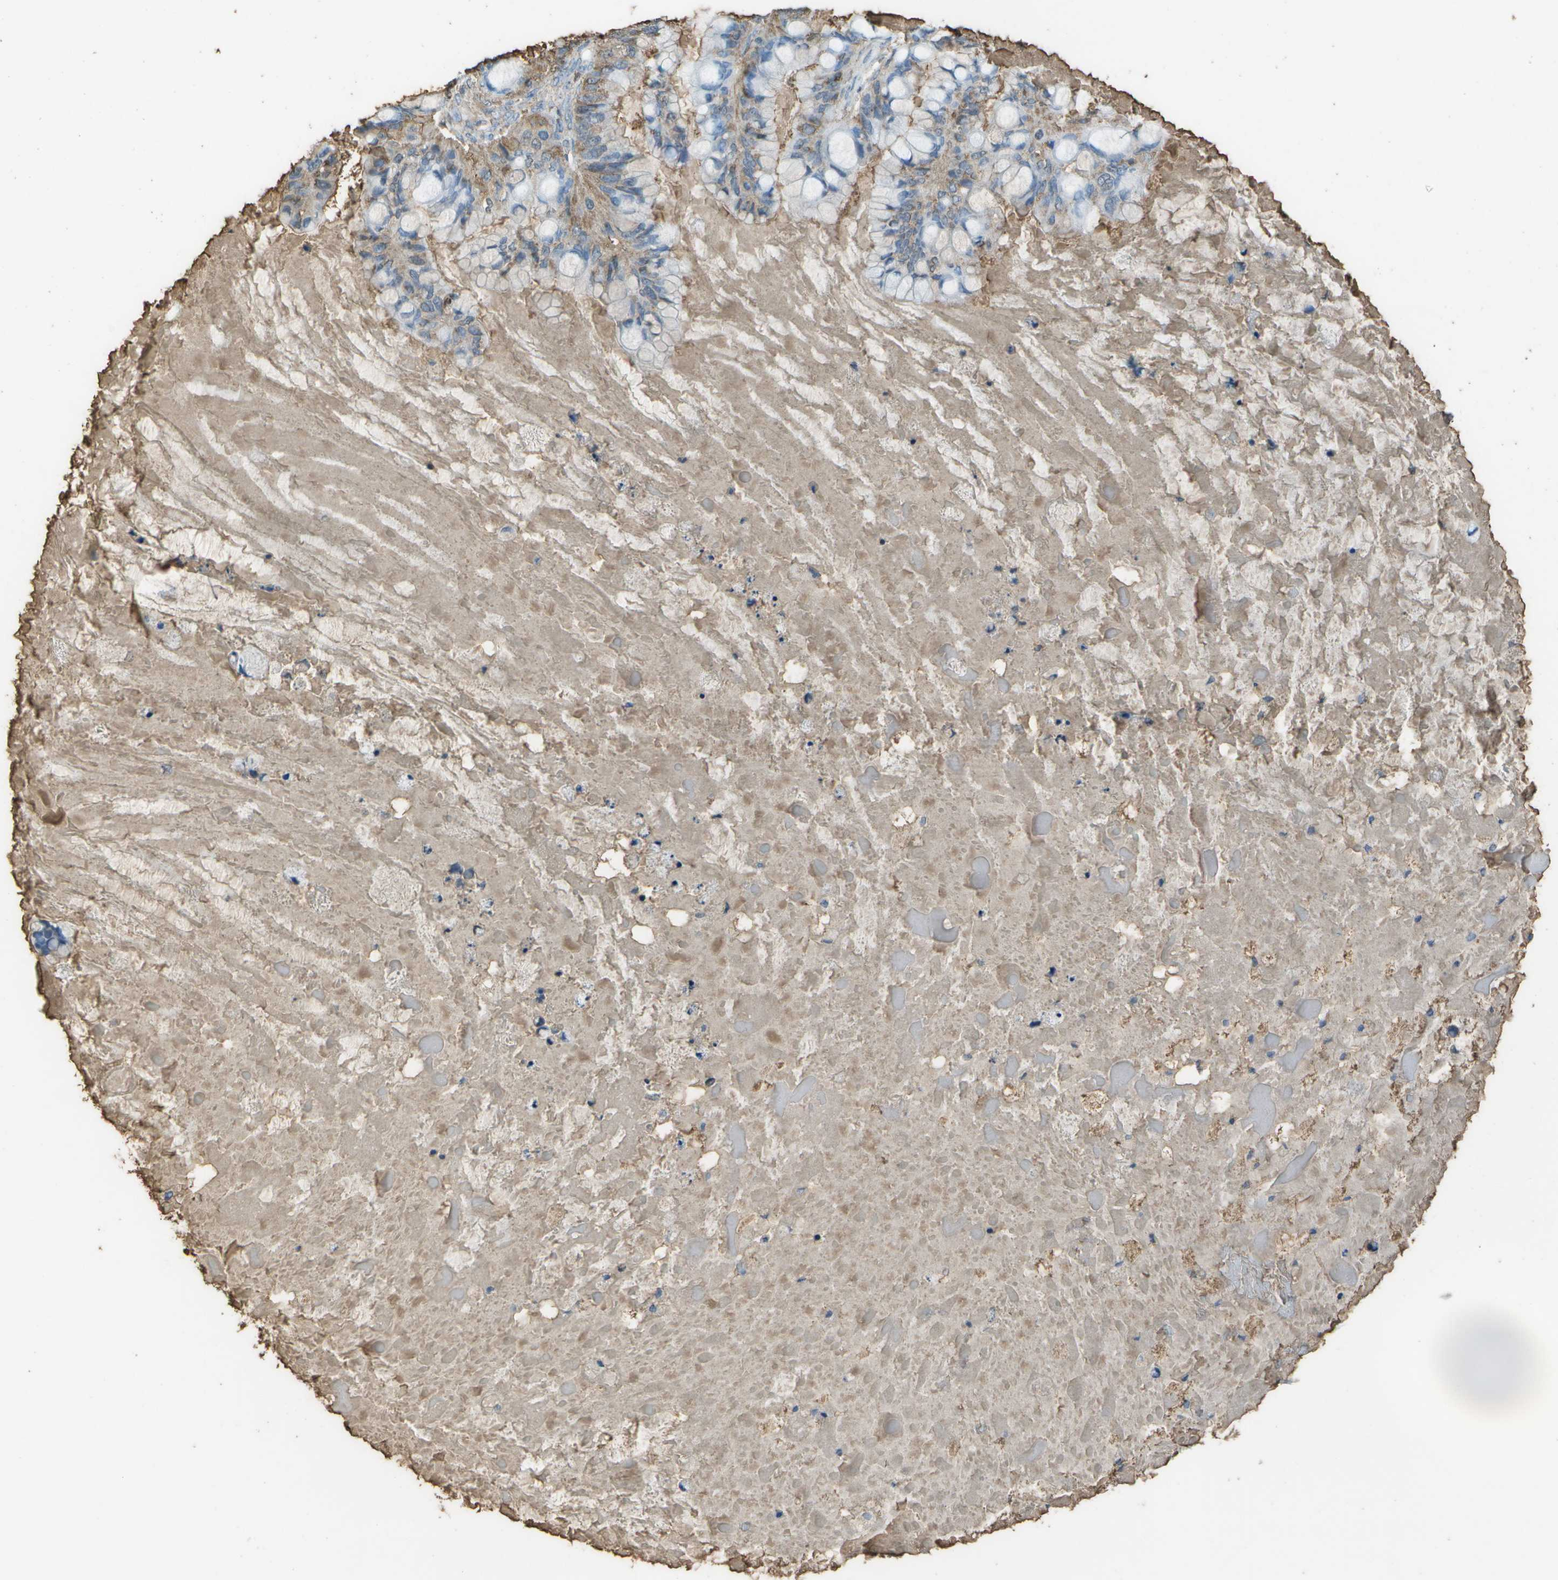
{"staining": {"intensity": "moderate", "quantity": "<25%", "location": "cytoplasmic/membranous"}, "tissue": "ovarian cancer", "cell_type": "Tumor cells", "image_type": "cancer", "snomed": [{"axis": "morphology", "description": "Cystadenocarcinoma, mucinous, NOS"}, {"axis": "topography", "description": "Ovary"}], "caption": "Immunohistochemical staining of human ovarian cancer (mucinous cystadenocarcinoma) displays moderate cytoplasmic/membranous protein expression in approximately <25% of tumor cells. The staining was performed using DAB, with brown indicating positive protein expression. Nuclei are stained blue with hematoxylin.", "gene": "CYP4F11", "patient": {"sex": "female", "age": 80}}